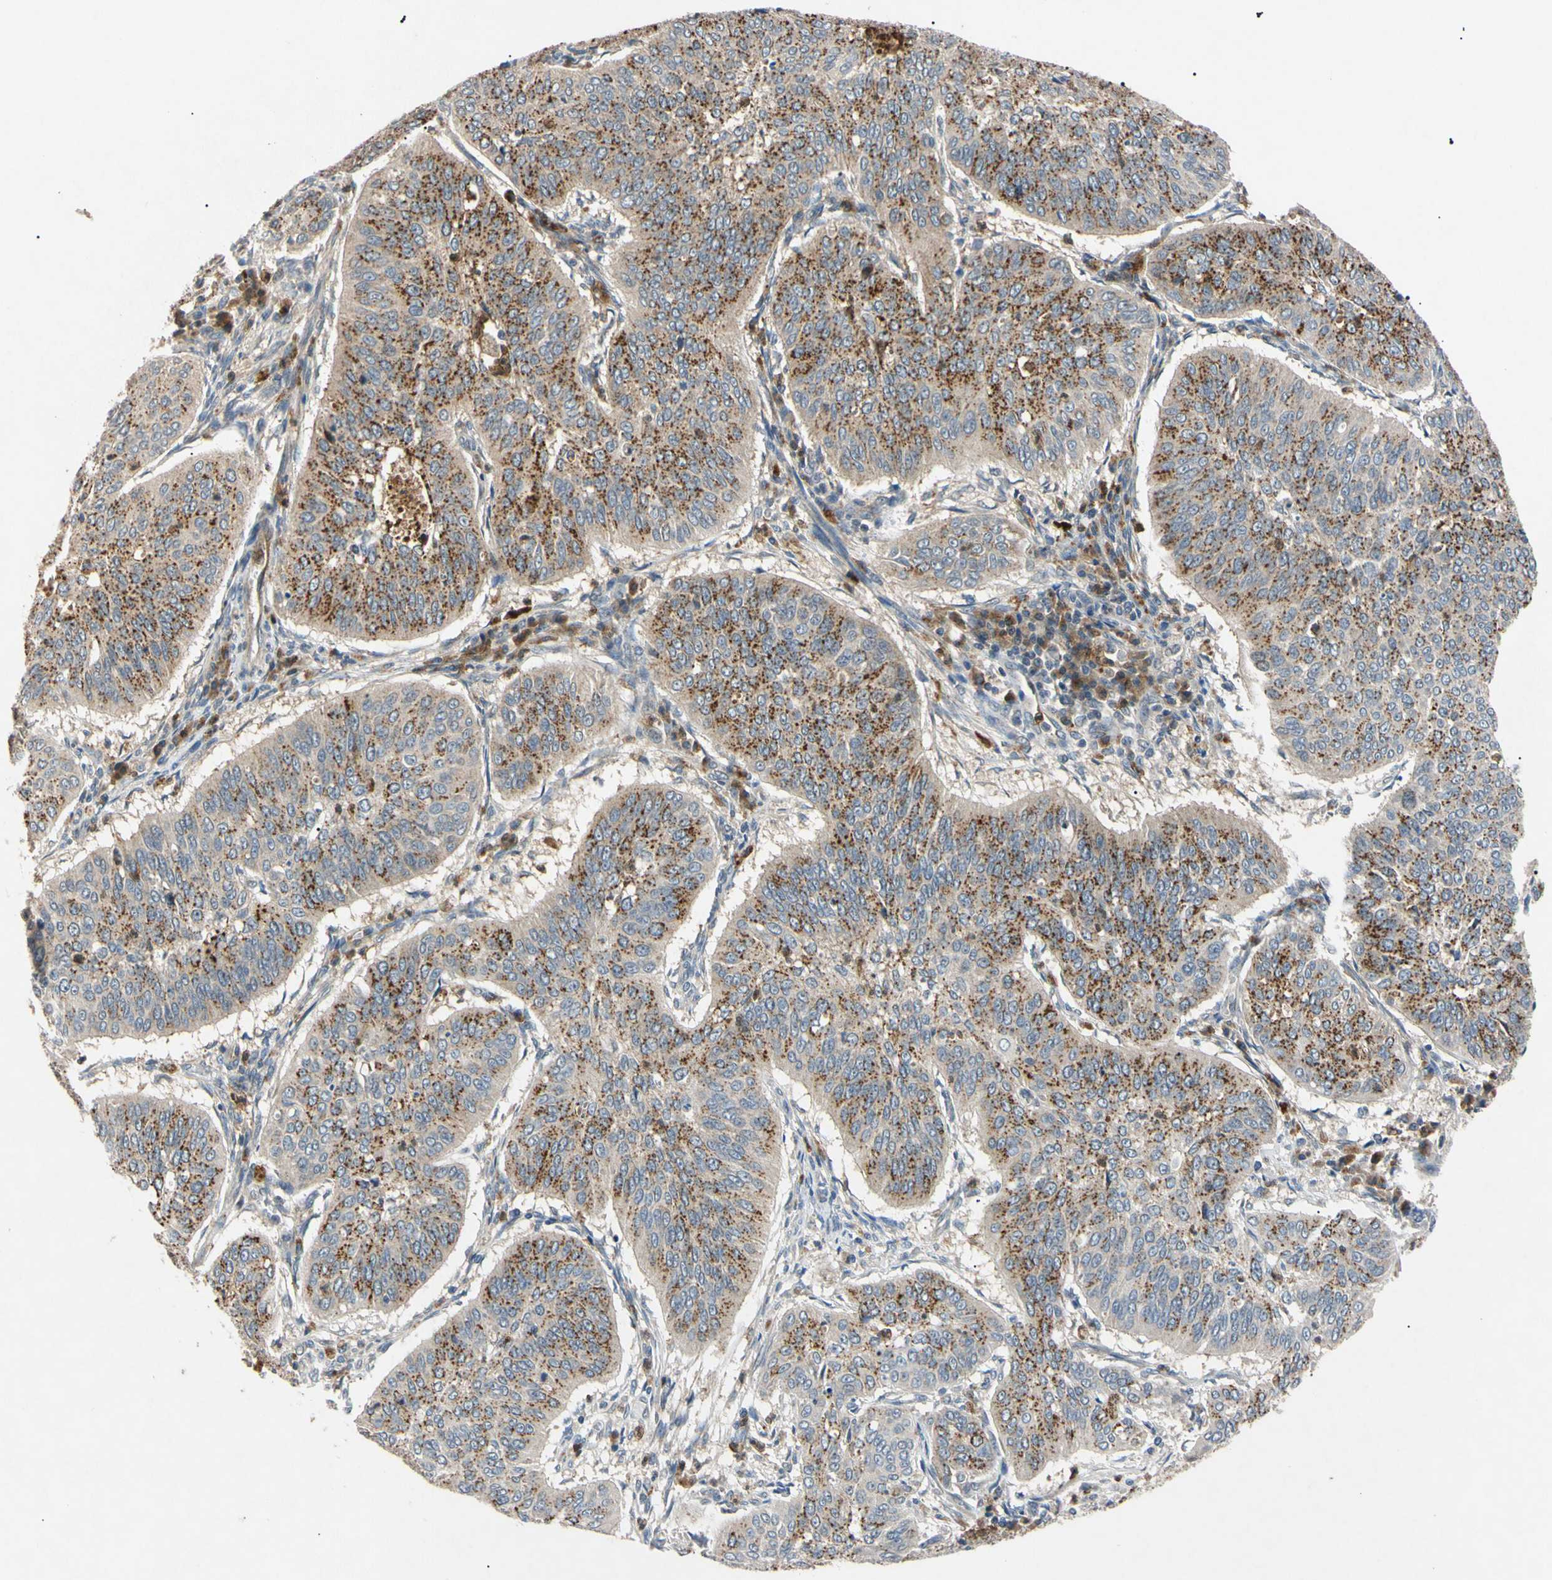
{"staining": {"intensity": "strong", "quantity": ">75%", "location": "cytoplasmic/membranous"}, "tissue": "cervical cancer", "cell_type": "Tumor cells", "image_type": "cancer", "snomed": [{"axis": "morphology", "description": "Normal tissue, NOS"}, {"axis": "morphology", "description": "Squamous cell carcinoma, NOS"}, {"axis": "topography", "description": "Cervix"}], "caption": "IHC of cervical squamous cell carcinoma reveals high levels of strong cytoplasmic/membranous positivity in about >75% of tumor cells.", "gene": "TUBB4A", "patient": {"sex": "female", "age": 39}}